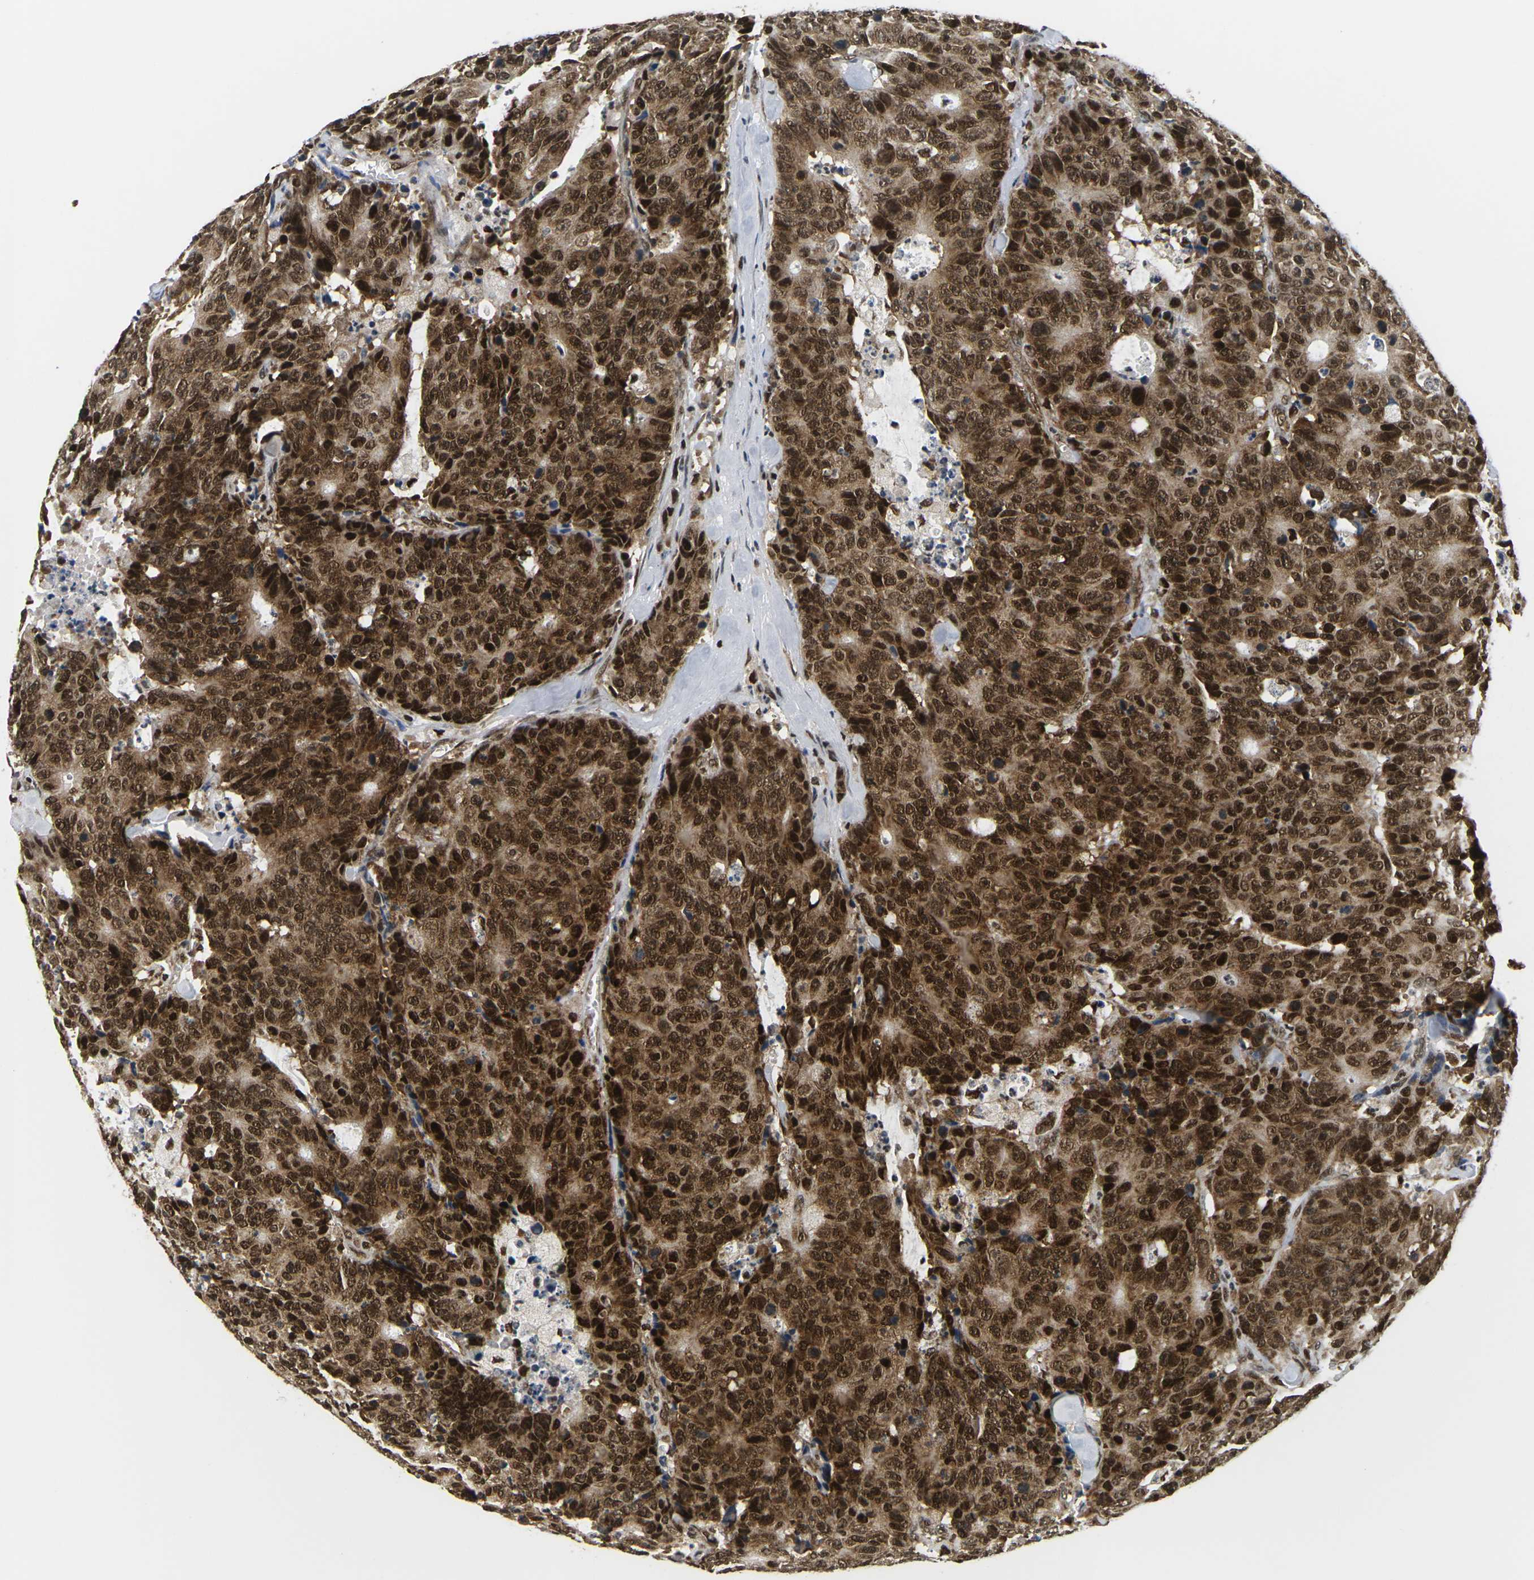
{"staining": {"intensity": "strong", "quantity": ">75%", "location": "cytoplasmic/membranous,nuclear"}, "tissue": "colorectal cancer", "cell_type": "Tumor cells", "image_type": "cancer", "snomed": [{"axis": "morphology", "description": "Adenocarcinoma, NOS"}, {"axis": "topography", "description": "Colon"}], "caption": "Human colorectal cancer (adenocarcinoma) stained with a brown dye reveals strong cytoplasmic/membranous and nuclear positive staining in approximately >75% of tumor cells.", "gene": "CELF1", "patient": {"sex": "female", "age": 86}}